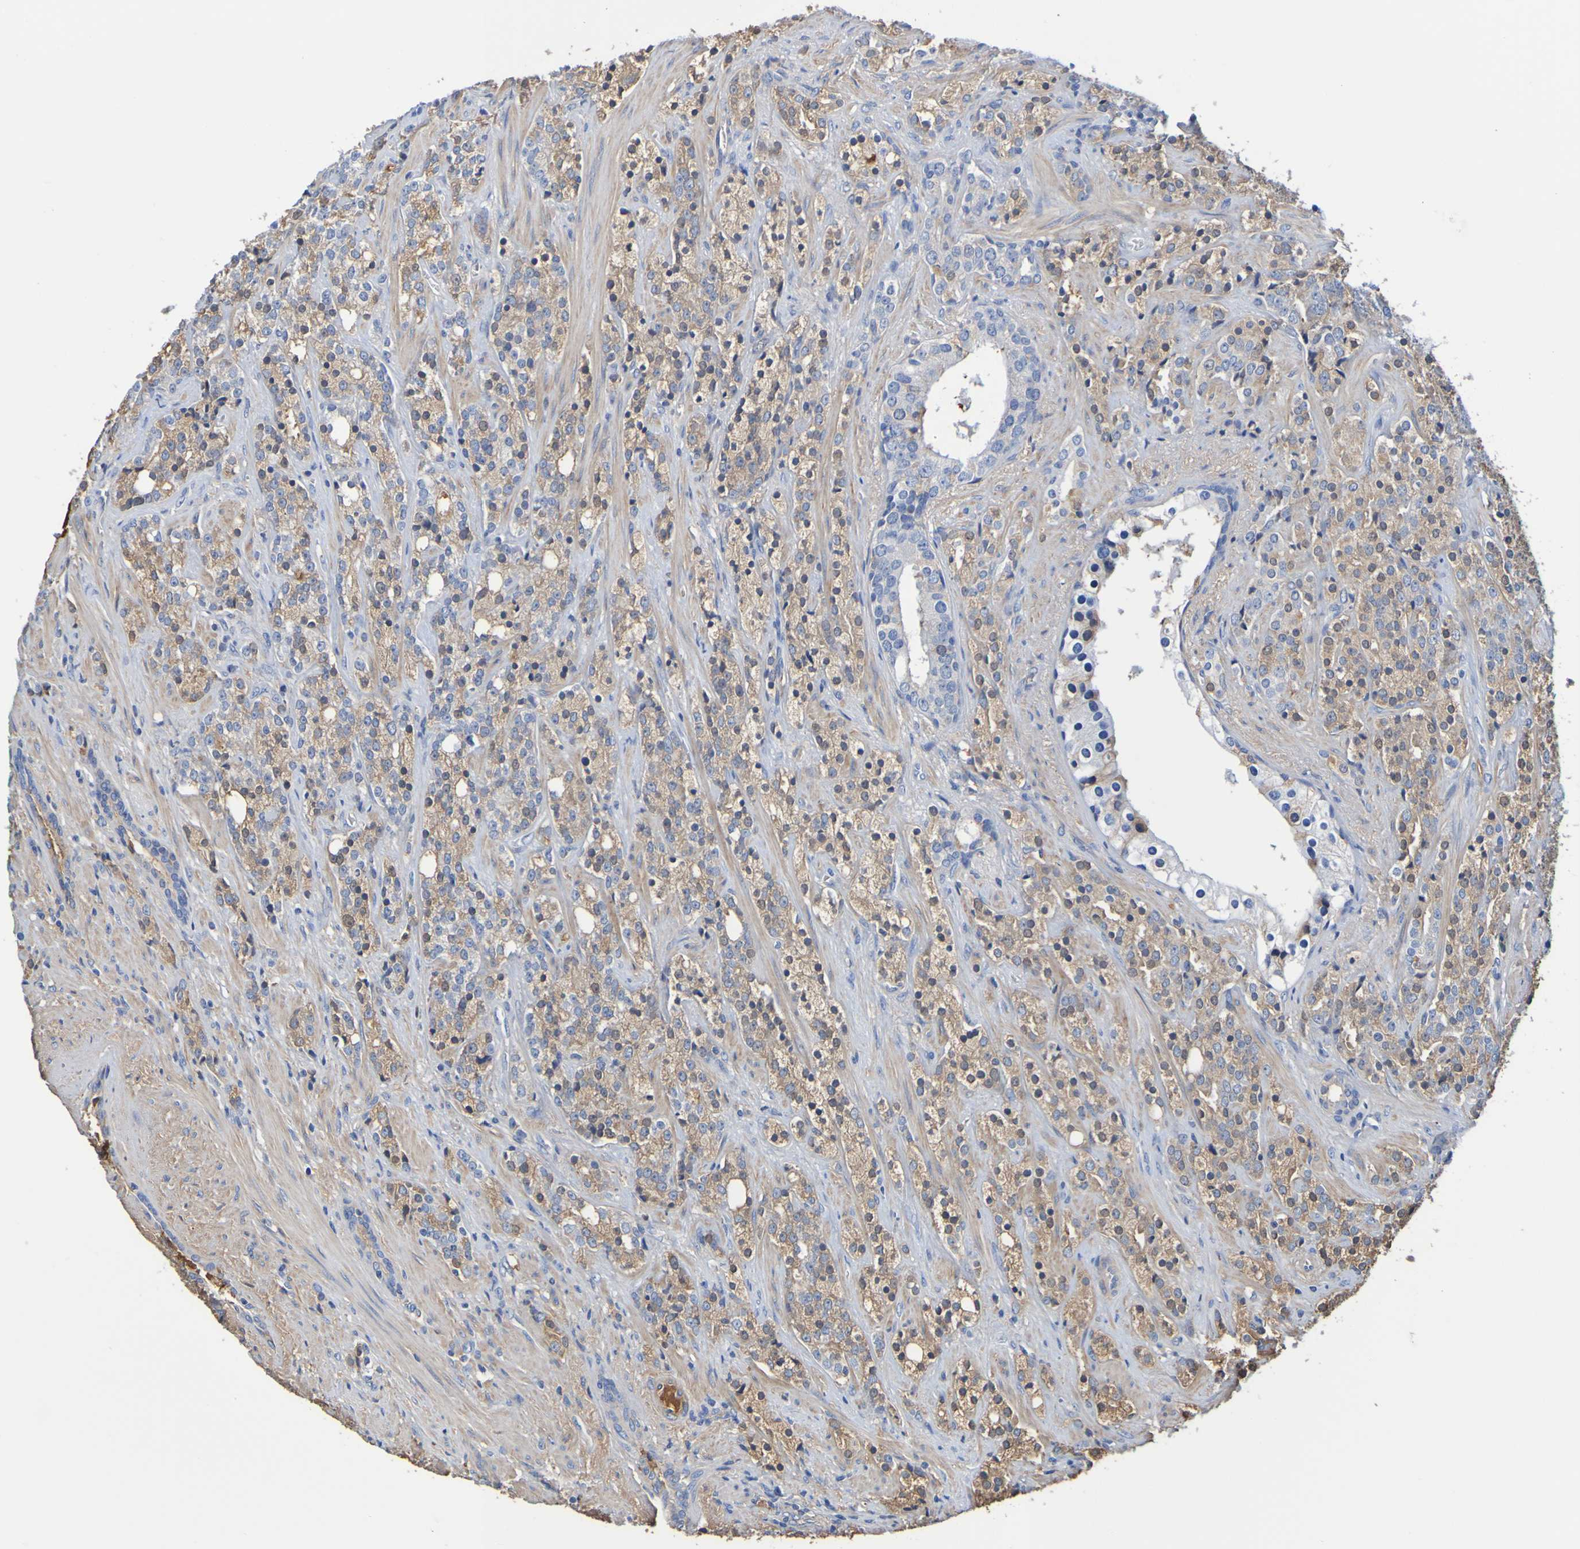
{"staining": {"intensity": "moderate", "quantity": ">75%", "location": "cytoplasmic/membranous"}, "tissue": "prostate cancer", "cell_type": "Tumor cells", "image_type": "cancer", "snomed": [{"axis": "morphology", "description": "Adenocarcinoma, High grade"}, {"axis": "topography", "description": "Prostate"}], "caption": "Moderate cytoplasmic/membranous expression for a protein is seen in about >75% of tumor cells of prostate cancer using immunohistochemistry (IHC).", "gene": "GAB3", "patient": {"sex": "male", "age": 71}}